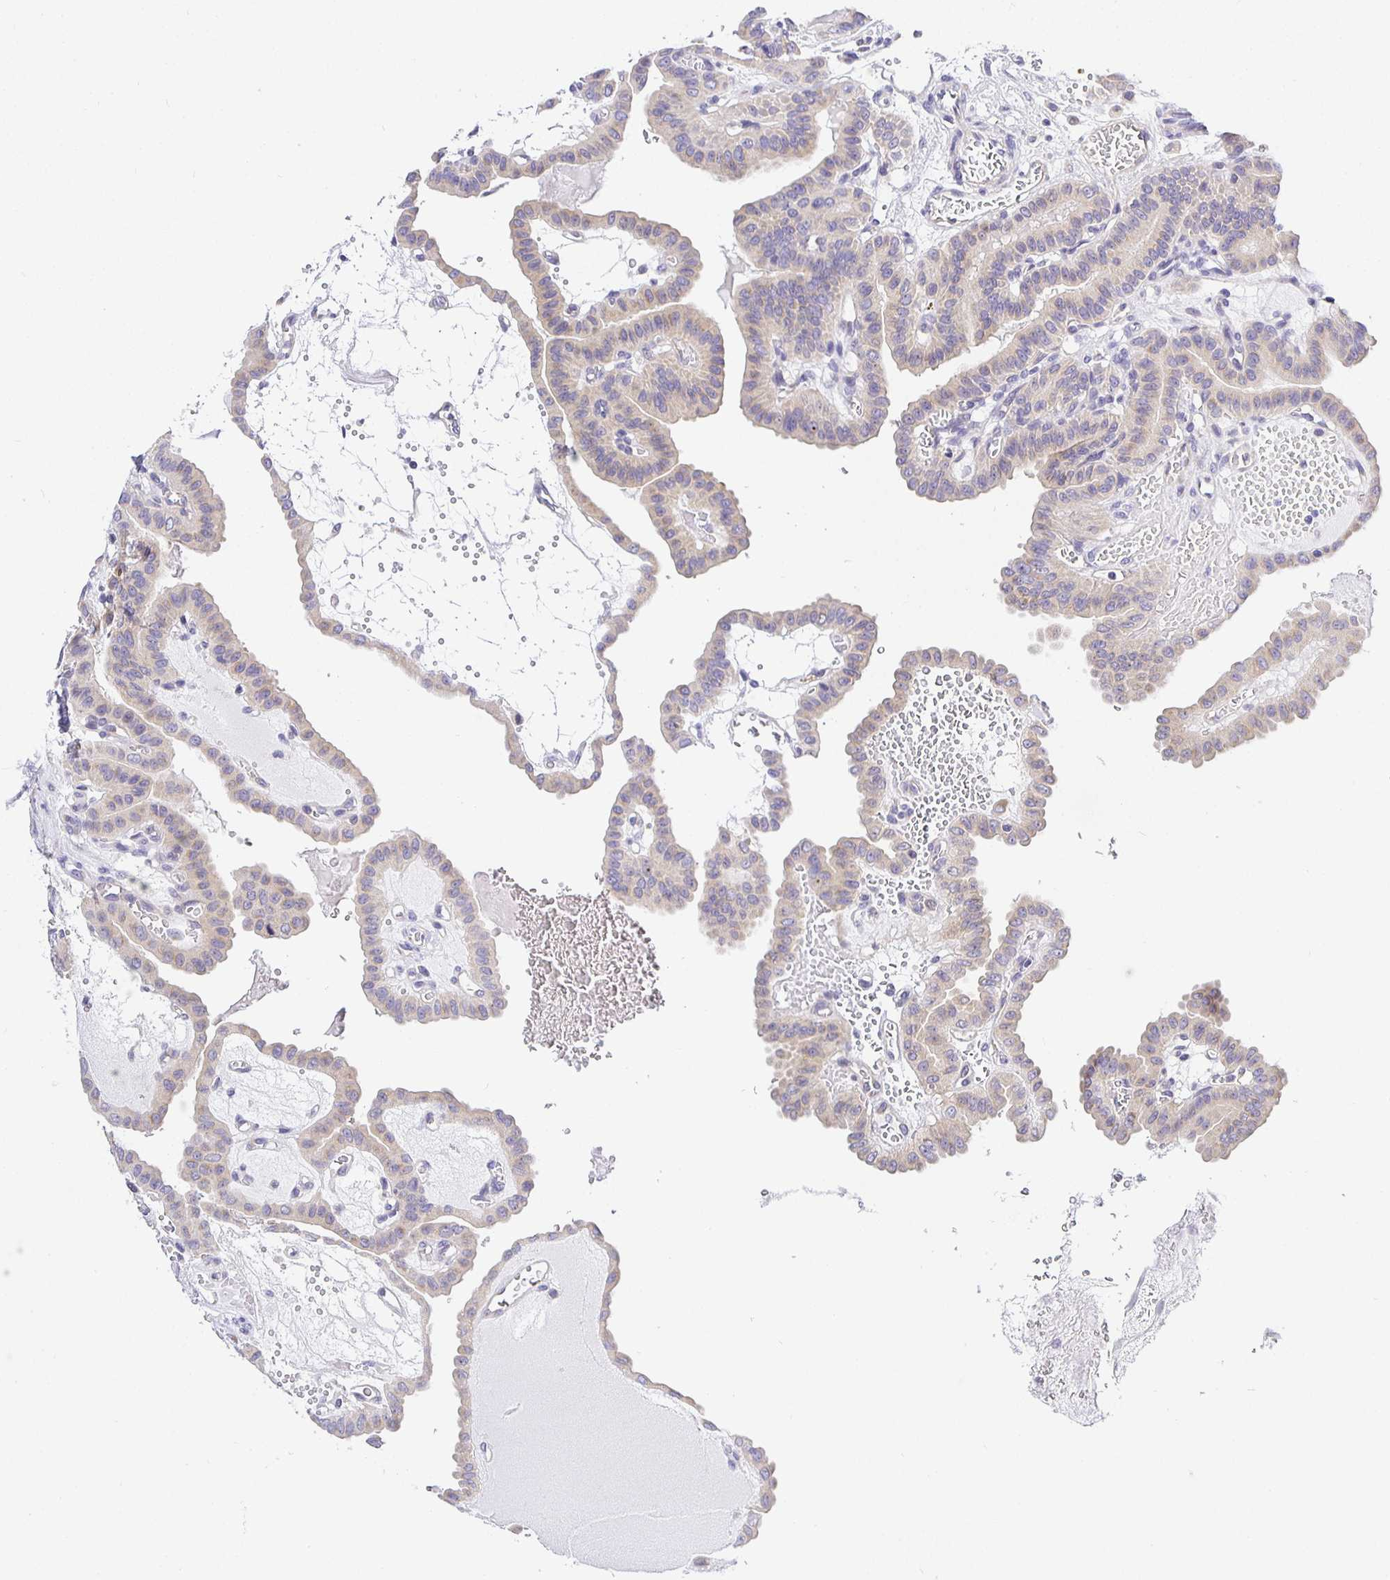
{"staining": {"intensity": "weak", "quantity": "25%-75%", "location": "cytoplasmic/membranous"}, "tissue": "thyroid cancer", "cell_type": "Tumor cells", "image_type": "cancer", "snomed": [{"axis": "morphology", "description": "Papillary adenocarcinoma, NOS"}, {"axis": "topography", "description": "Thyroid gland"}], "caption": "Protein staining demonstrates weak cytoplasmic/membranous staining in approximately 25%-75% of tumor cells in thyroid cancer. The staining was performed using DAB, with brown indicating positive protein expression. Nuclei are stained blue with hematoxylin.", "gene": "OPALIN", "patient": {"sex": "male", "age": 87}}